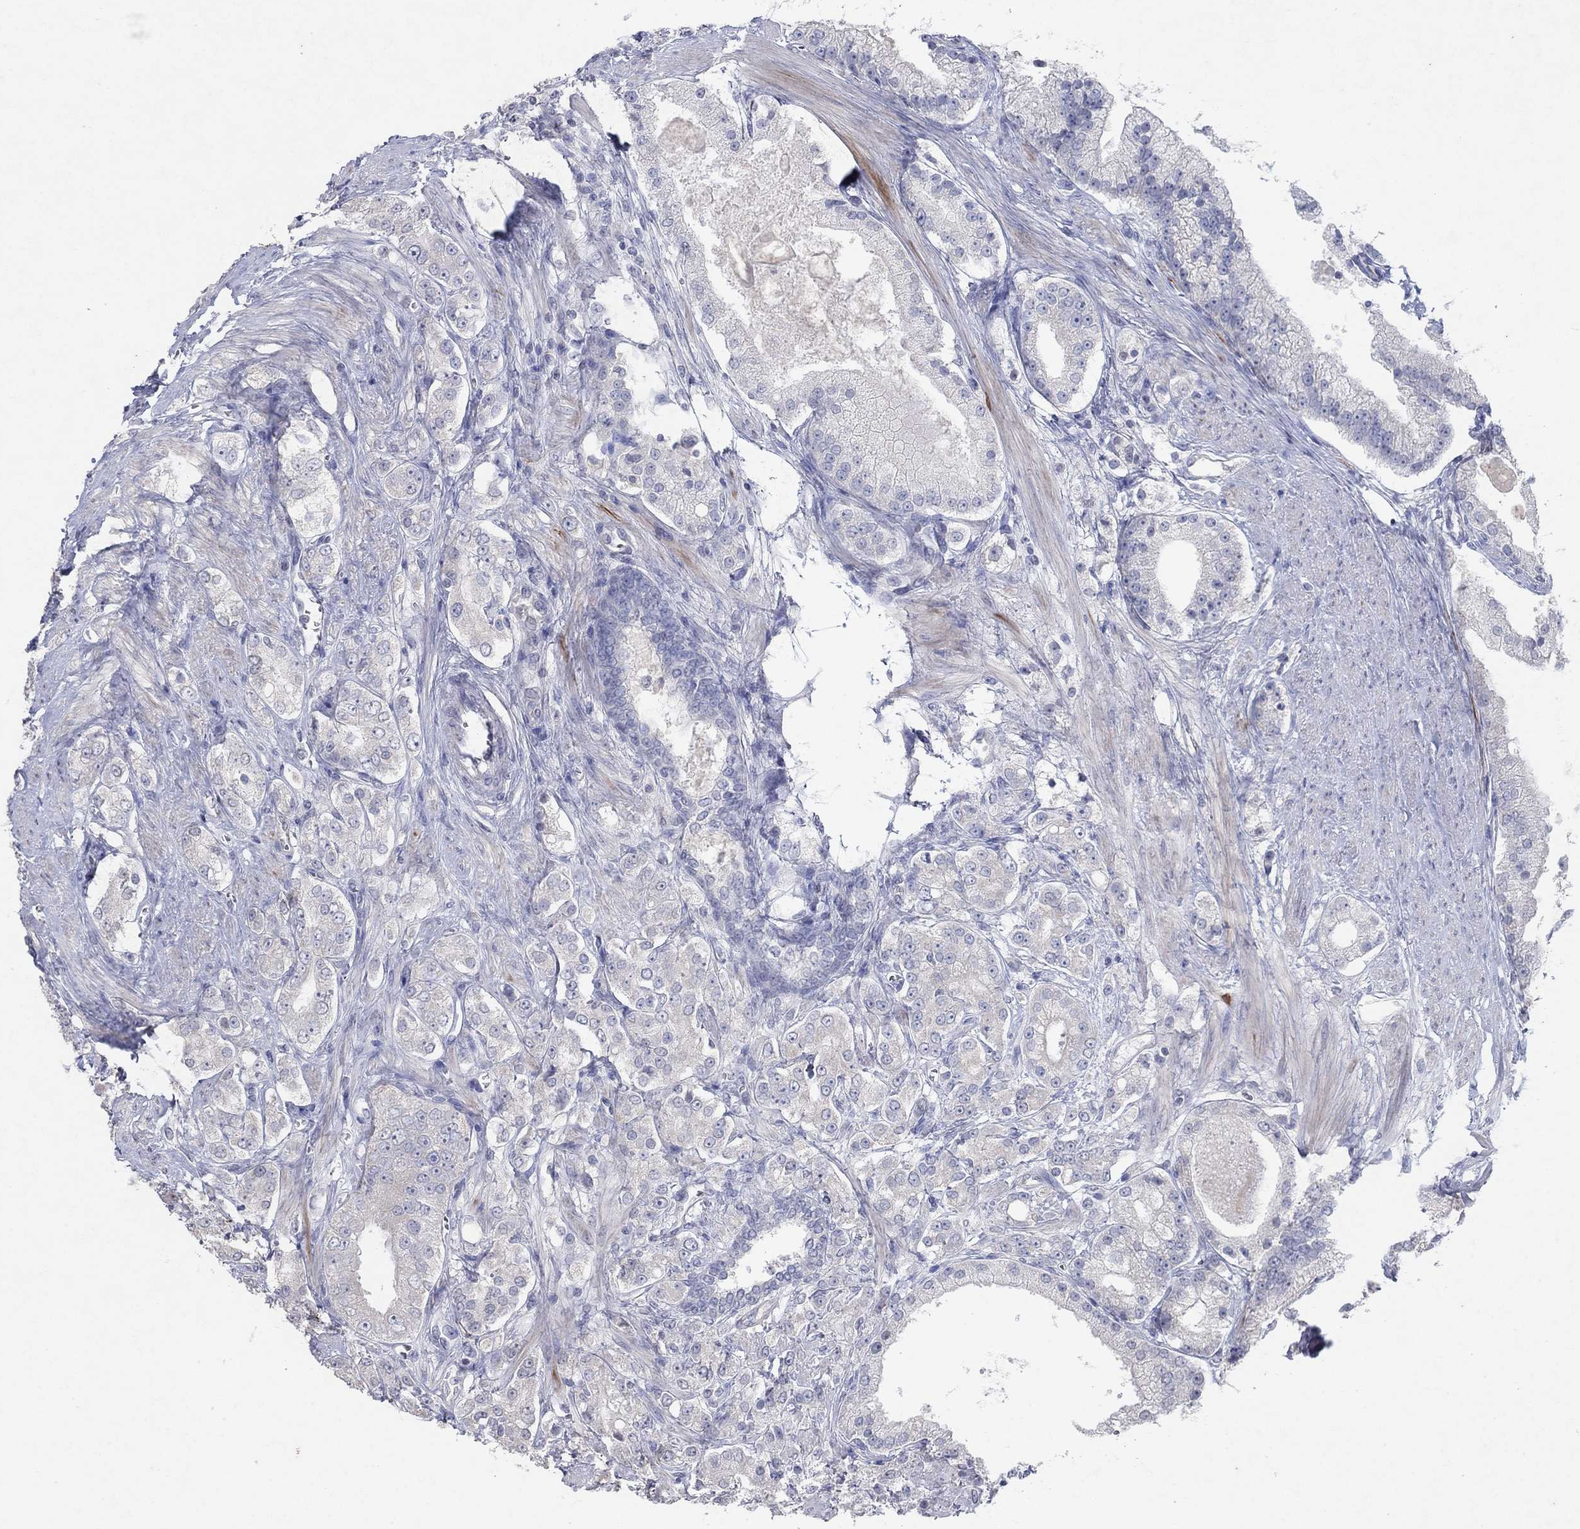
{"staining": {"intensity": "negative", "quantity": "none", "location": "none"}, "tissue": "prostate cancer", "cell_type": "Tumor cells", "image_type": "cancer", "snomed": [{"axis": "morphology", "description": "Adenocarcinoma, NOS"}, {"axis": "topography", "description": "Prostate and seminal vesicle, NOS"}, {"axis": "topography", "description": "Prostate"}], "caption": "Image shows no significant protein expression in tumor cells of adenocarcinoma (prostate).", "gene": "KRT40", "patient": {"sex": "male", "age": 67}}